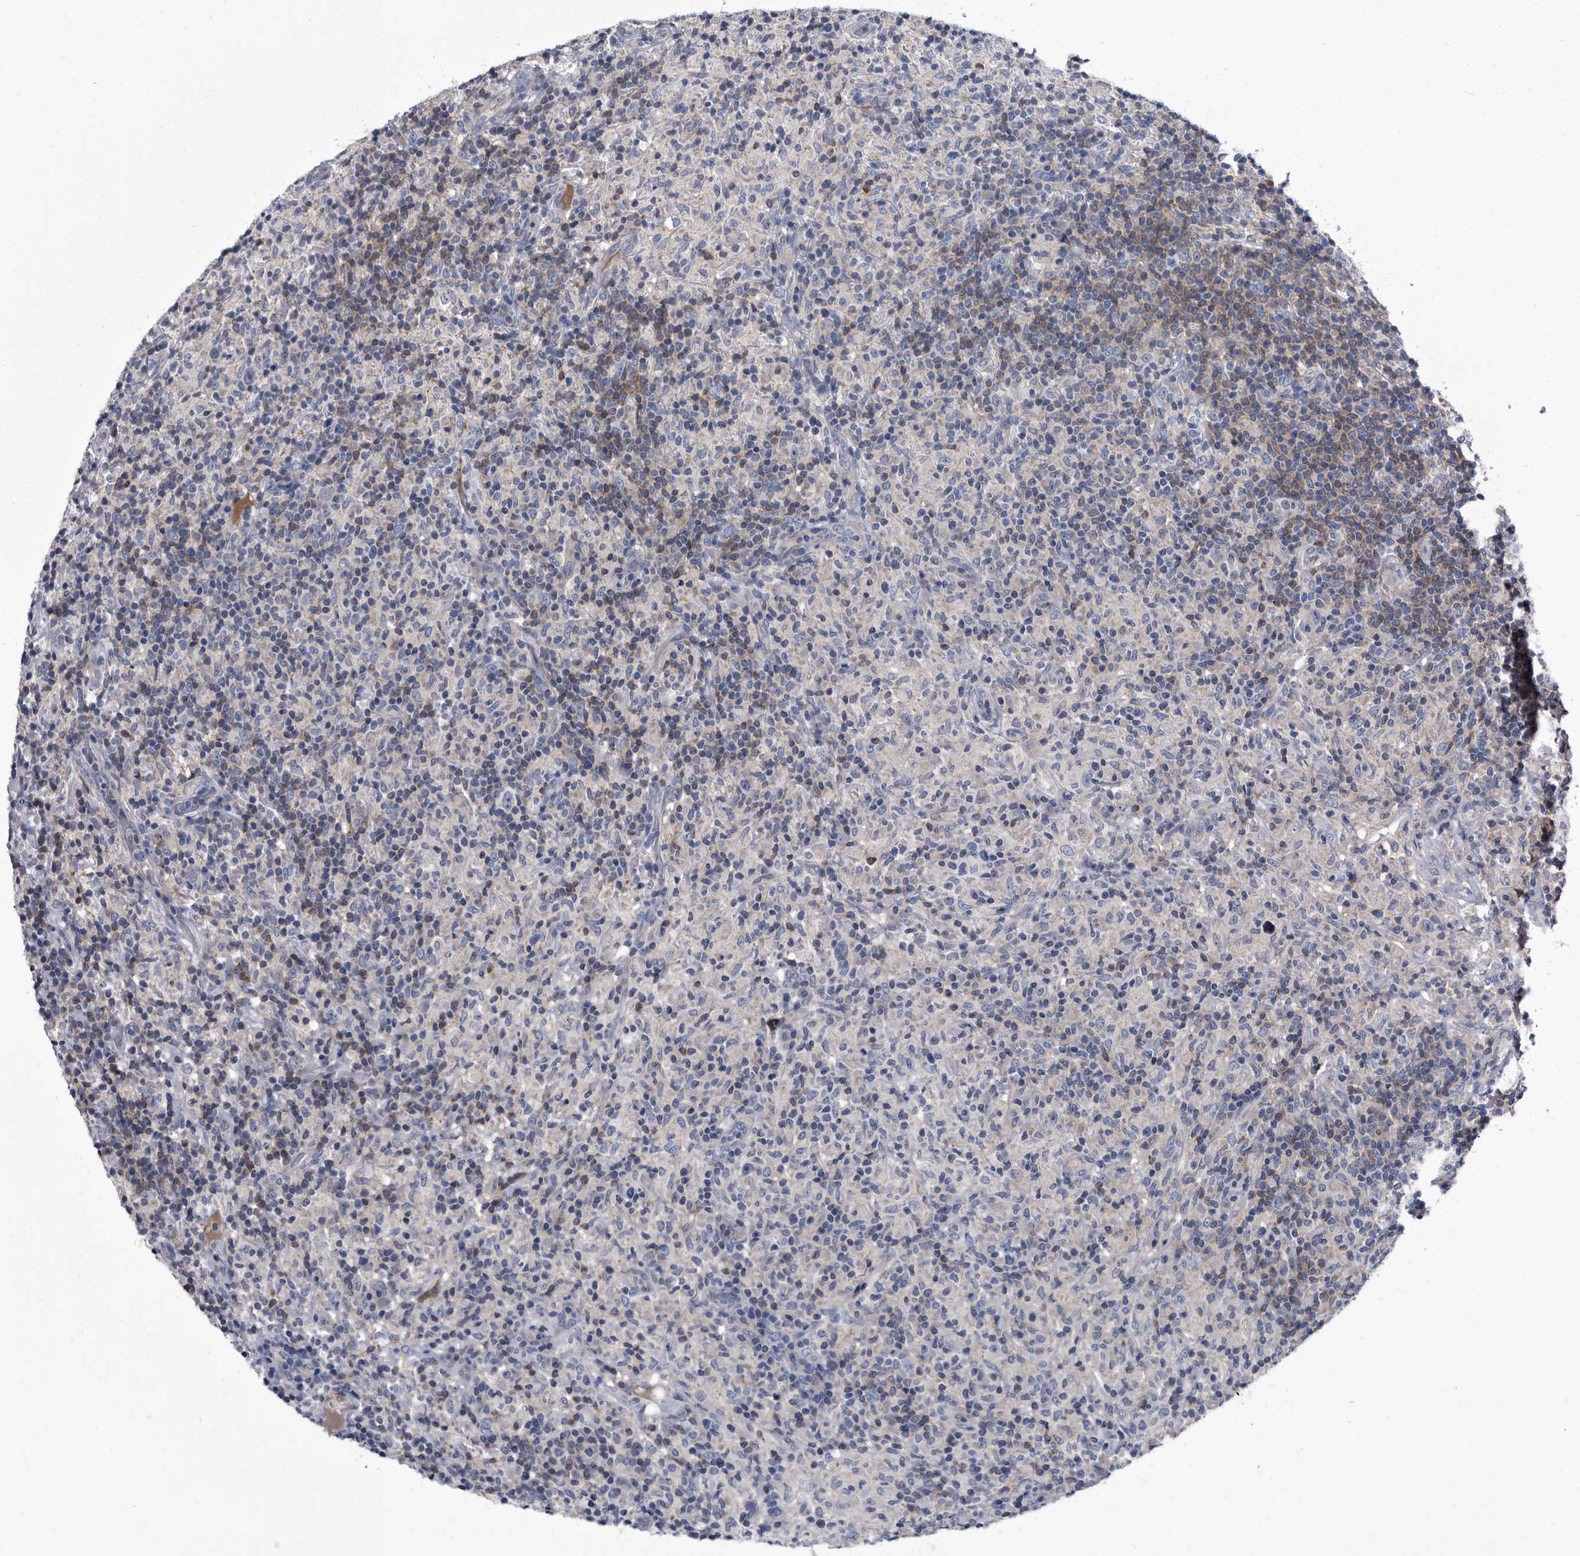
{"staining": {"intensity": "negative", "quantity": "none", "location": "none"}, "tissue": "lymphoma", "cell_type": "Tumor cells", "image_type": "cancer", "snomed": [{"axis": "morphology", "description": "Hodgkin's disease, NOS"}, {"axis": "topography", "description": "Lymph node"}], "caption": "Immunohistochemistry (IHC) photomicrograph of Hodgkin's disease stained for a protein (brown), which shows no positivity in tumor cells.", "gene": "DTNBP1", "patient": {"sex": "male", "age": 70}}